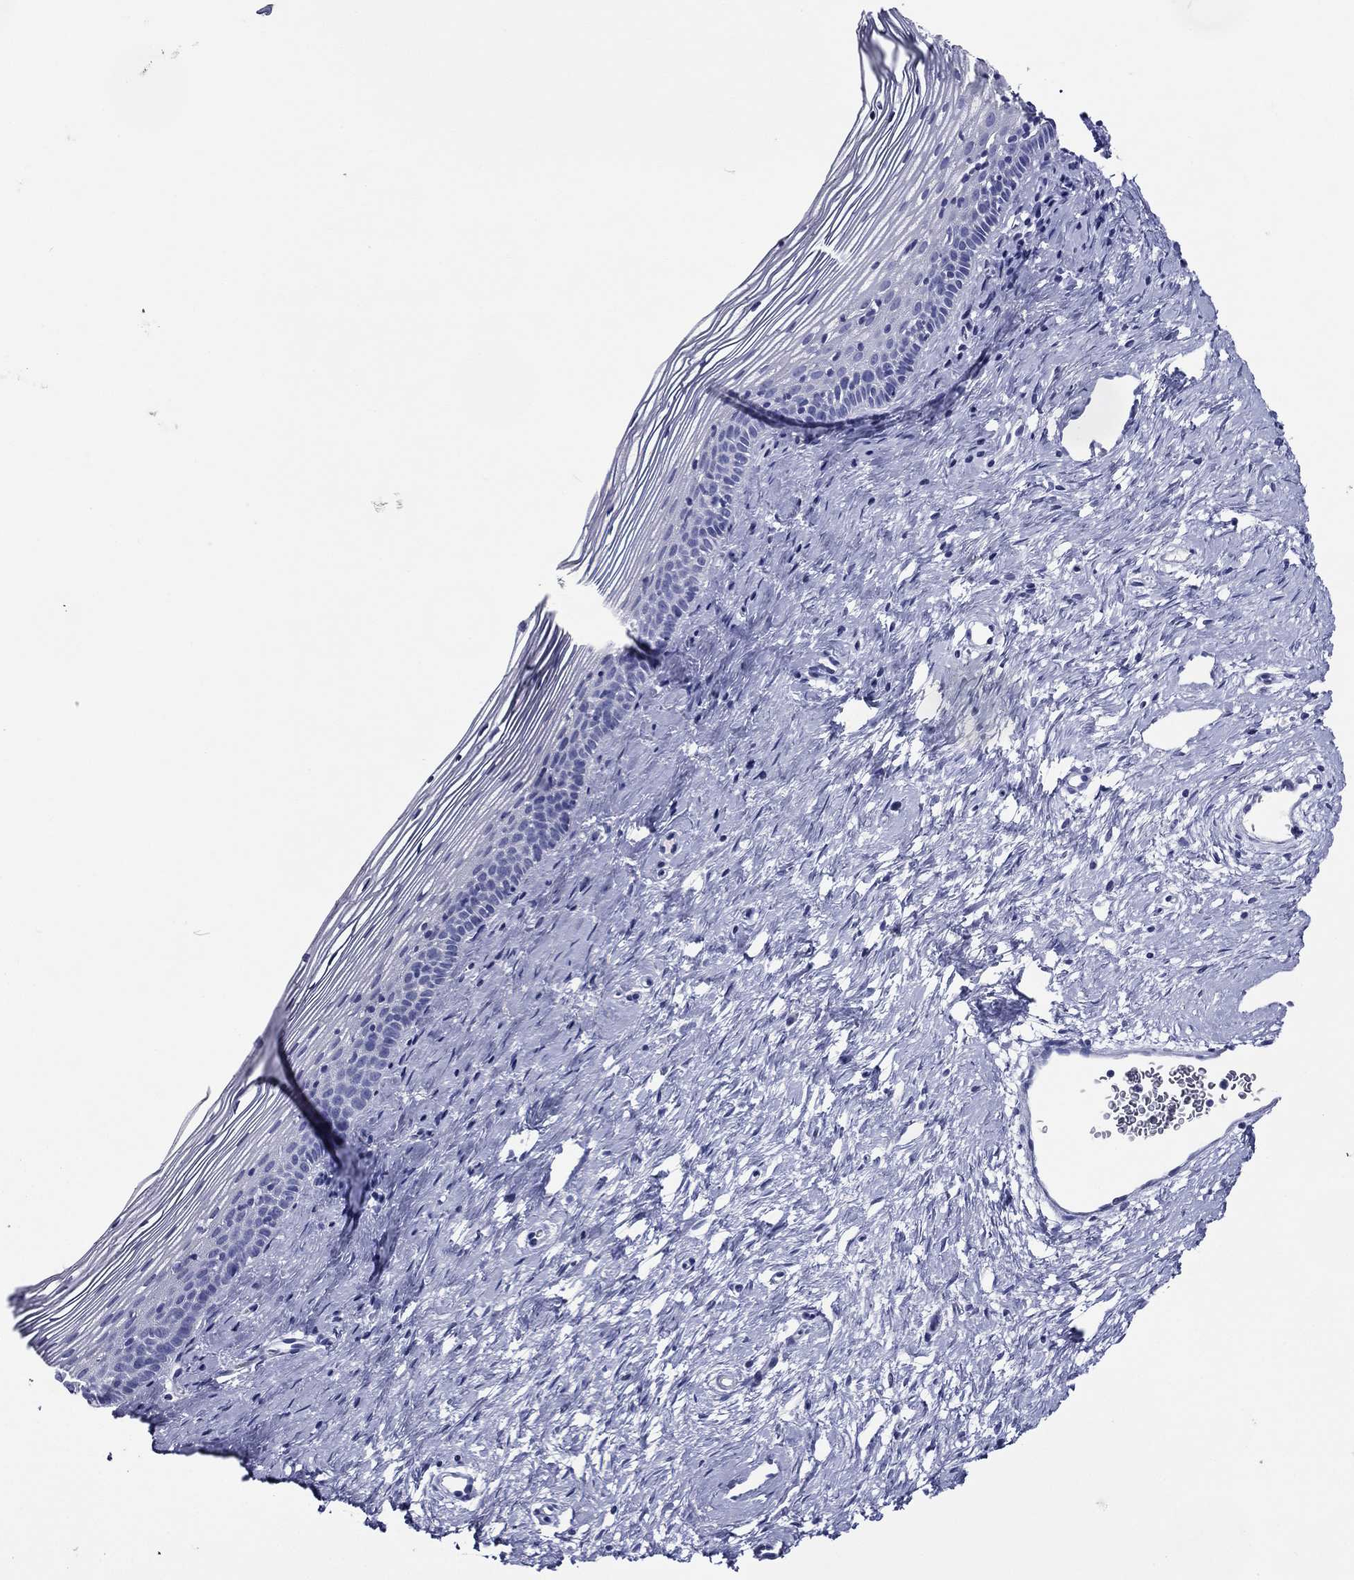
{"staining": {"intensity": "negative", "quantity": "none", "location": "none"}, "tissue": "cervix", "cell_type": "Glandular cells", "image_type": "normal", "snomed": [{"axis": "morphology", "description": "Normal tissue, NOS"}, {"axis": "topography", "description": "Cervix"}], "caption": "The image exhibits no significant positivity in glandular cells of cervix.", "gene": "ACE2", "patient": {"sex": "female", "age": 39}}